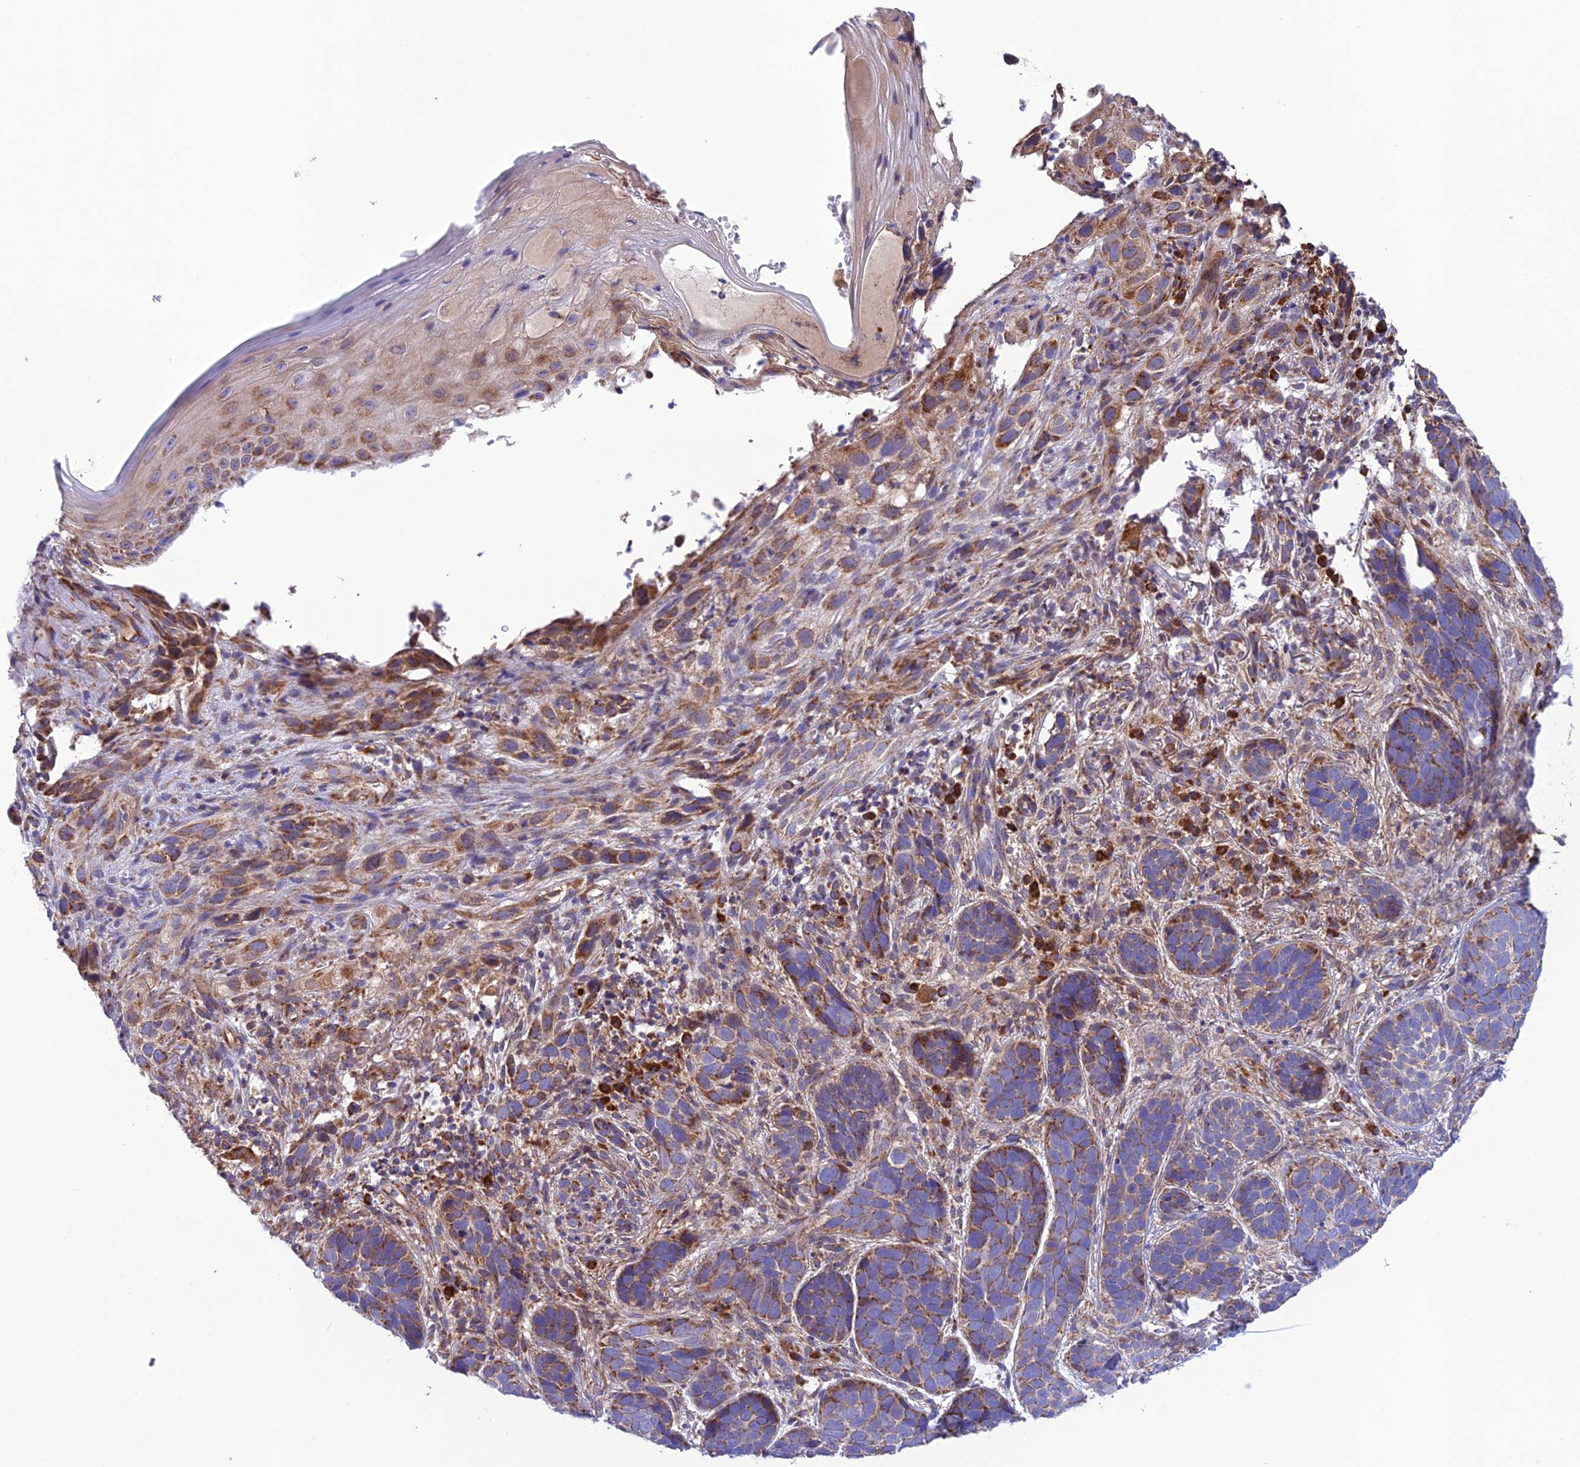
{"staining": {"intensity": "moderate", "quantity": "<25%", "location": "cytoplasmic/membranous"}, "tissue": "skin cancer", "cell_type": "Tumor cells", "image_type": "cancer", "snomed": [{"axis": "morphology", "description": "Basal cell carcinoma"}, {"axis": "topography", "description": "Skin"}], "caption": "This is an image of immunohistochemistry (IHC) staining of basal cell carcinoma (skin), which shows moderate staining in the cytoplasmic/membranous of tumor cells.", "gene": "UAP1L1", "patient": {"sex": "male", "age": 71}}